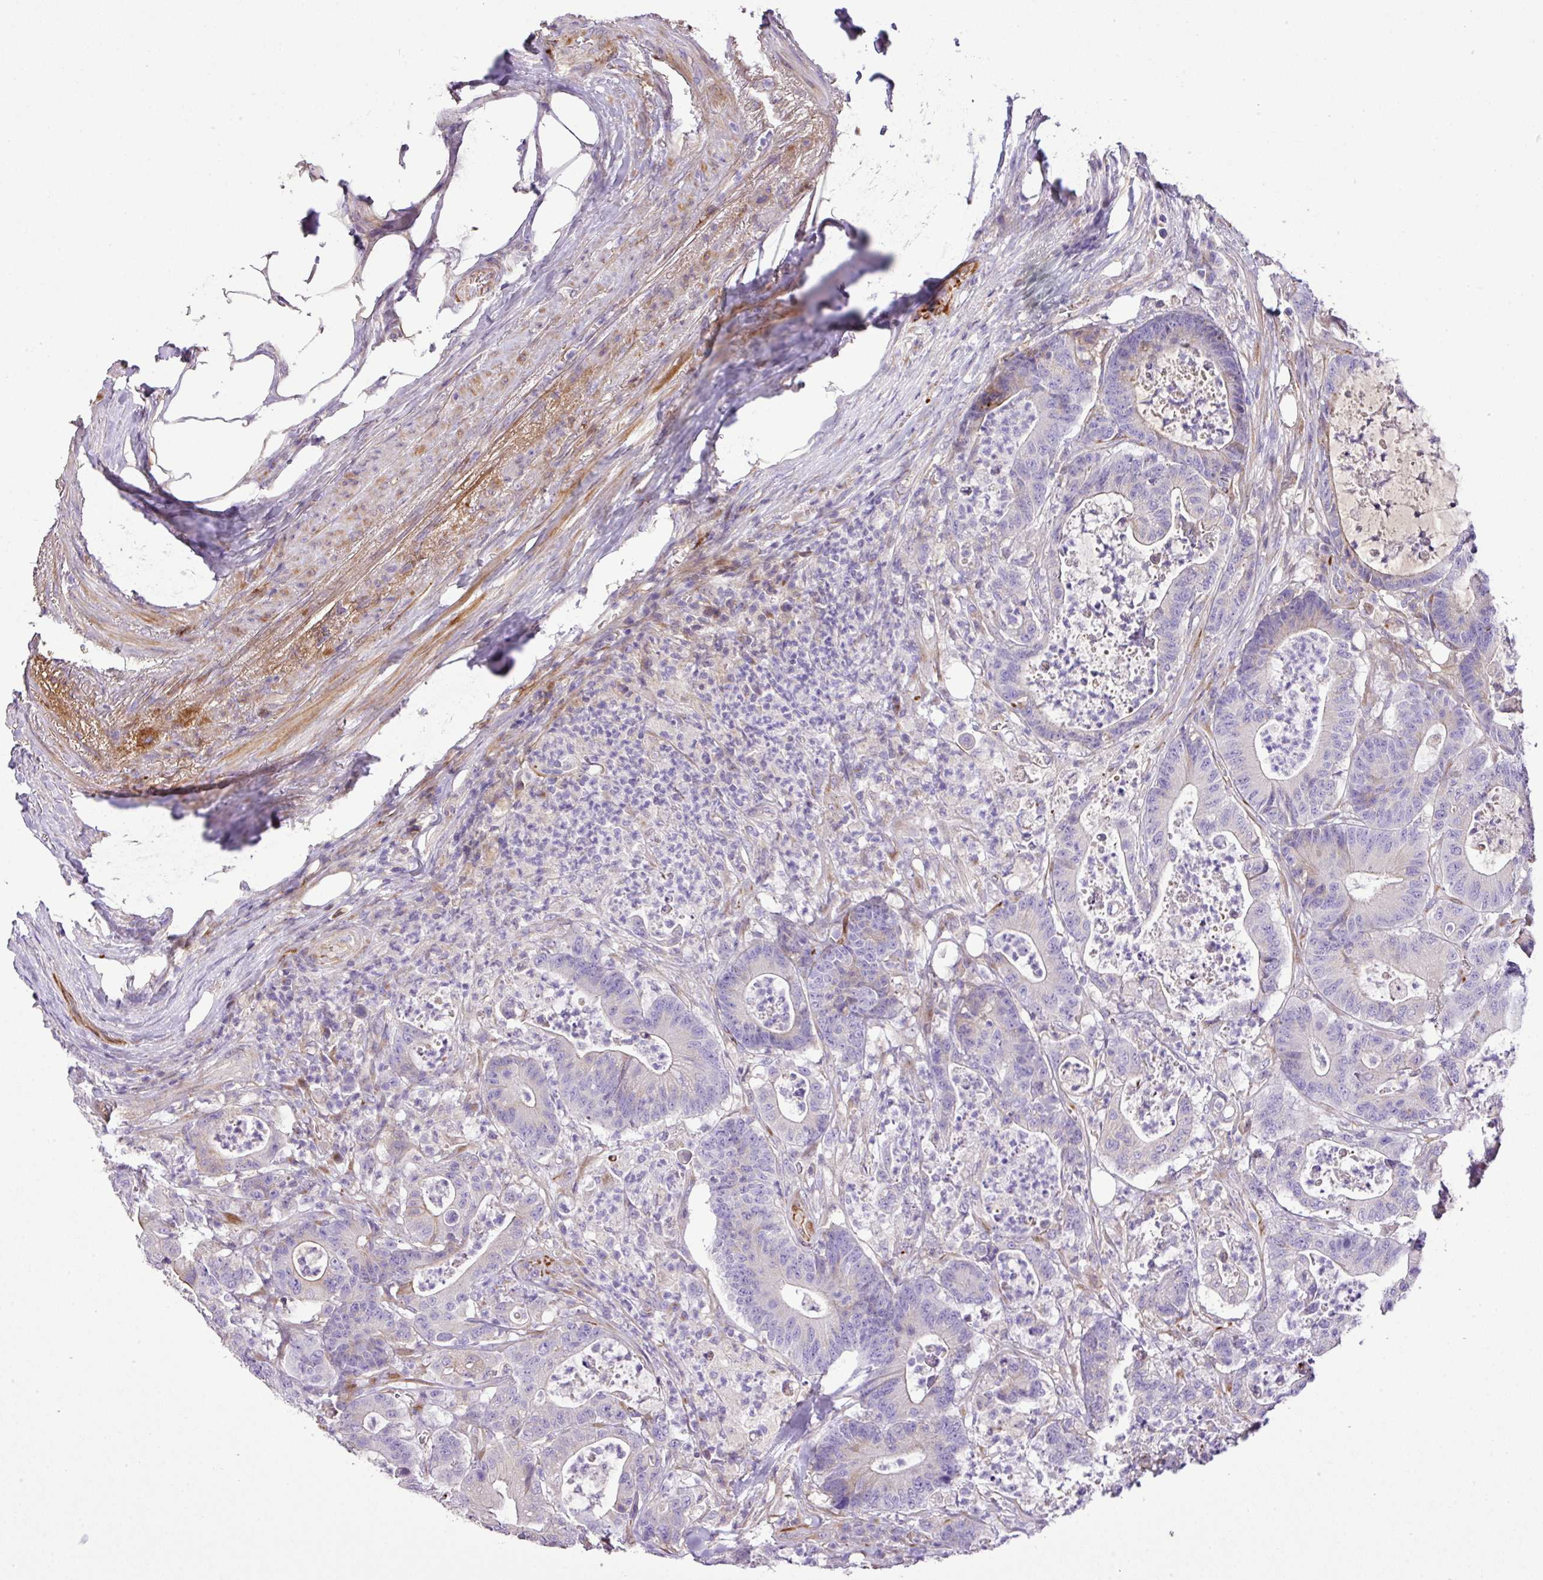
{"staining": {"intensity": "weak", "quantity": "<25%", "location": "cytoplasmic/membranous"}, "tissue": "colorectal cancer", "cell_type": "Tumor cells", "image_type": "cancer", "snomed": [{"axis": "morphology", "description": "Adenocarcinoma, NOS"}, {"axis": "topography", "description": "Colon"}], "caption": "Micrograph shows no protein staining in tumor cells of colorectal cancer tissue.", "gene": "CTXN2", "patient": {"sex": "female", "age": 84}}